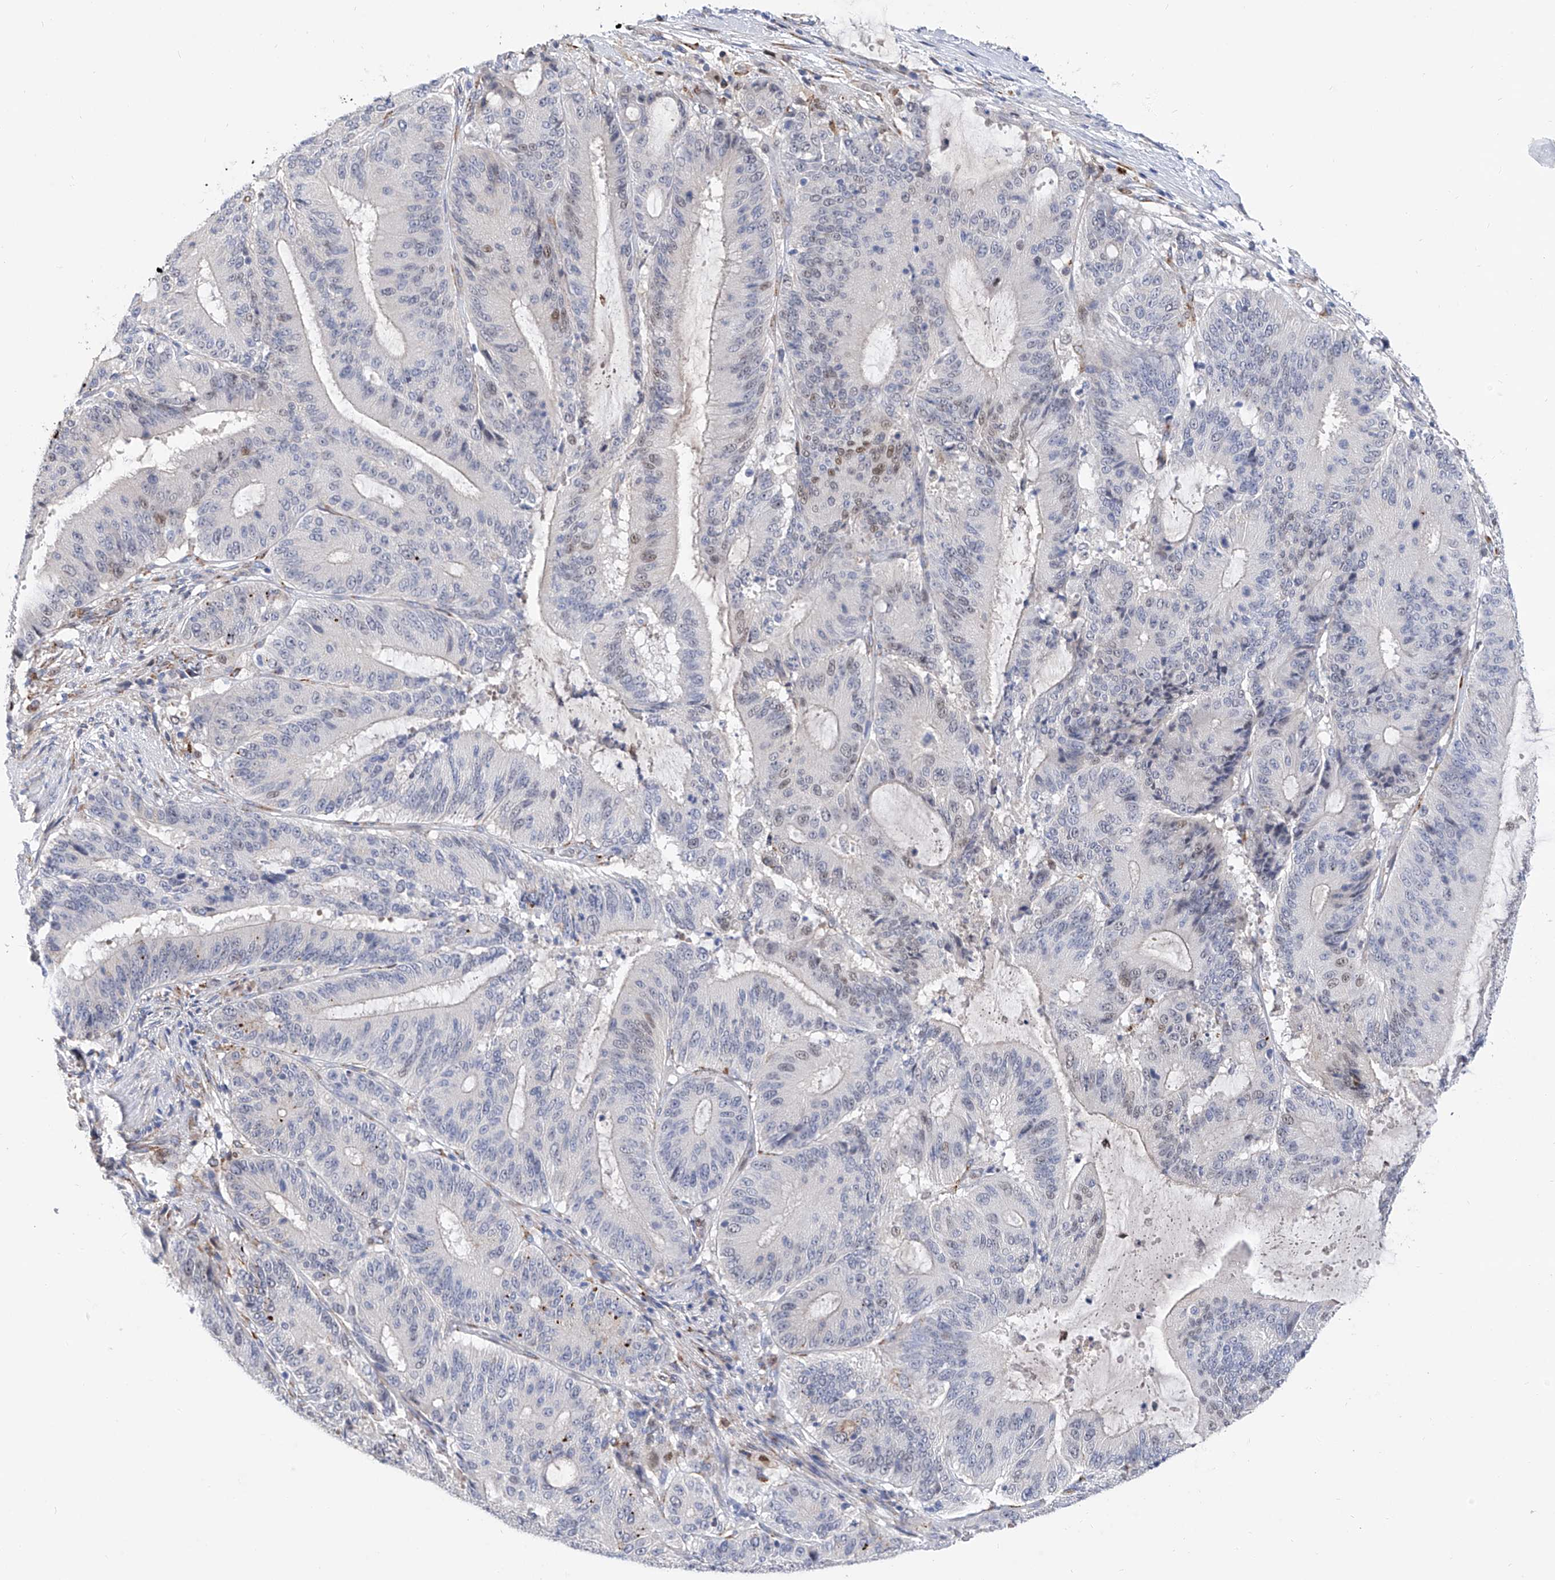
{"staining": {"intensity": "weak", "quantity": "<25%", "location": "nuclear"}, "tissue": "liver cancer", "cell_type": "Tumor cells", "image_type": "cancer", "snomed": [{"axis": "morphology", "description": "Normal tissue, NOS"}, {"axis": "morphology", "description": "Cholangiocarcinoma"}, {"axis": "topography", "description": "Liver"}, {"axis": "topography", "description": "Peripheral nerve tissue"}], "caption": "IHC histopathology image of neoplastic tissue: human cholangiocarcinoma (liver) stained with DAB (3,3'-diaminobenzidine) displays no significant protein expression in tumor cells.", "gene": "PHF20", "patient": {"sex": "female", "age": 73}}